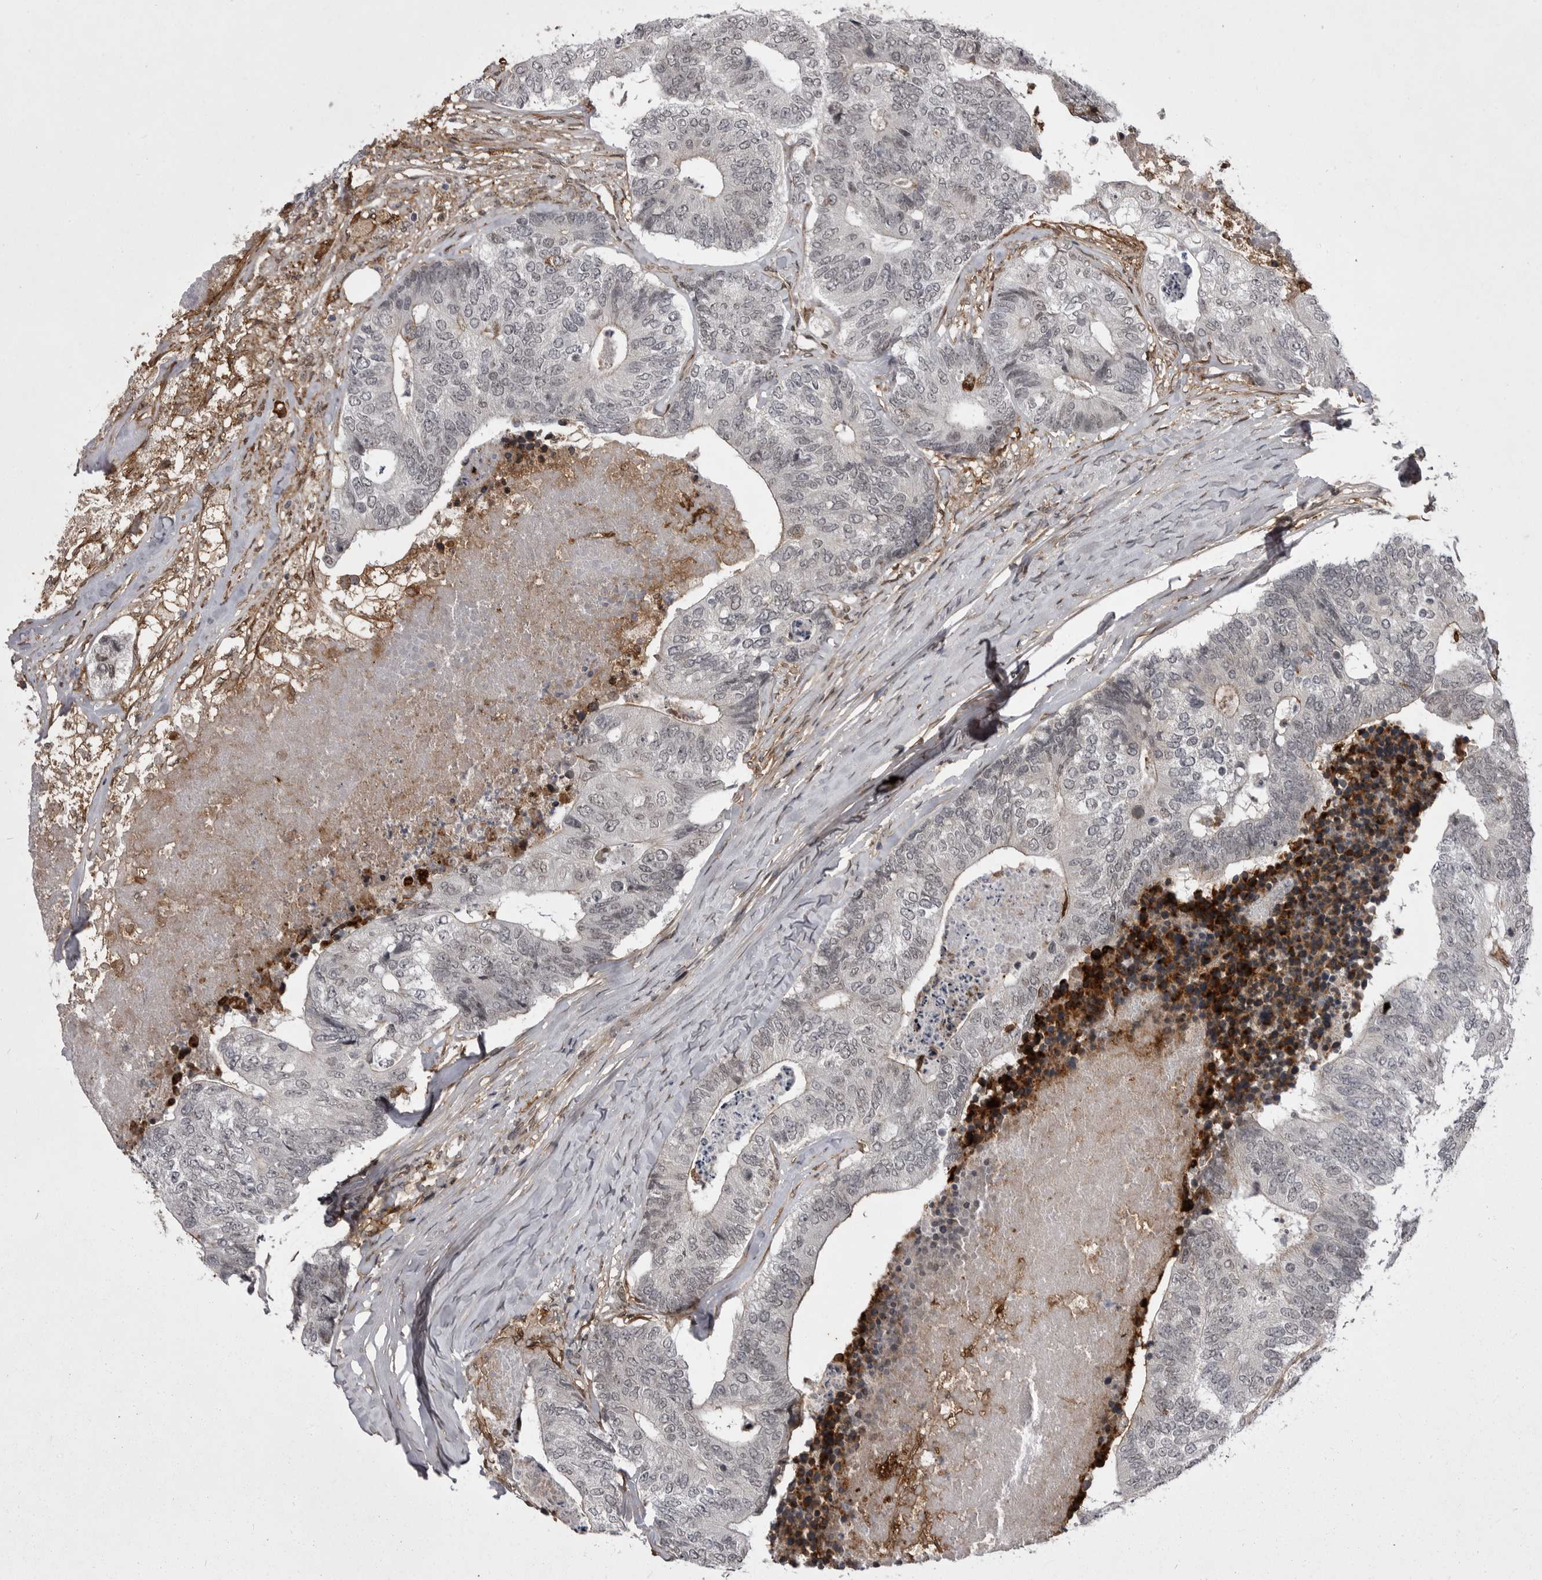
{"staining": {"intensity": "negative", "quantity": "none", "location": "none"}, "tissue": "colorectal cancer", "cell_type": "Tumor cells", "image_type": "cancer", "snomed": [{"axis": "morphology", "description": "Adenocarcinoma, NOS"}, {"axis": "topography", "description": "Colon"}], "caption": "An immunohistochemistry histopathology image of colorectal cancer (adenocarcinoma) is shown. There is no staining in tumor cells of colorectal cancer (adenocarcinoma).", "gene": "ABL1", "patient": {"sex": "female", "age": 67}}